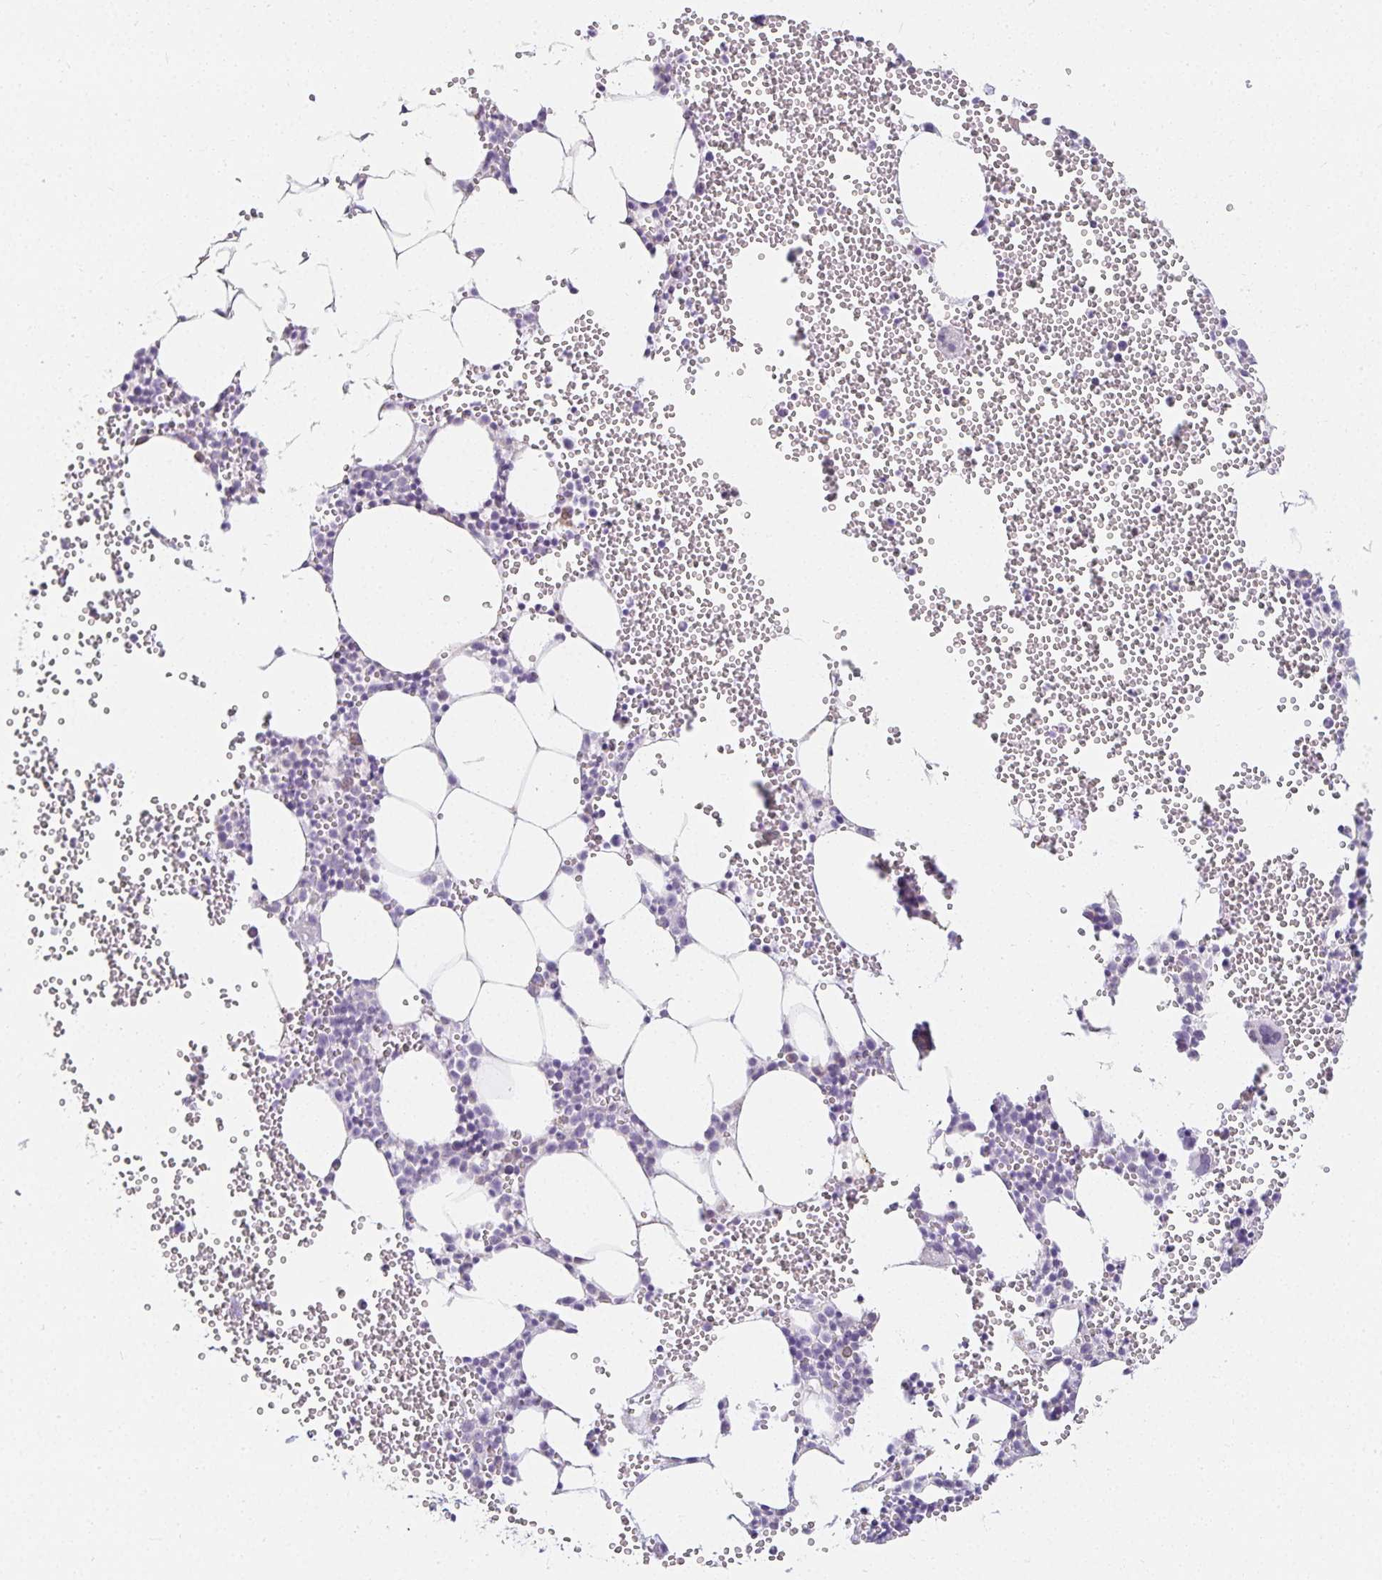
{"staining": {"intensity": "negative", "quantity": "none", "location": "none"}, "tissue": "bone marrow", "cell_type": "Hematopoietic cells", "image_type": "normal", "snomed": [{"axis": "morphology", "description": "Normal tissue, NOS"}, {"axis": "topography", "description": "Bone marrow"}], "caption": "Protein analysis of benign bone marrow exhibits no significant positivity in hematopoietic cells.", "gene": "GP2", "patient": {"sex": "female", "age": 80}}